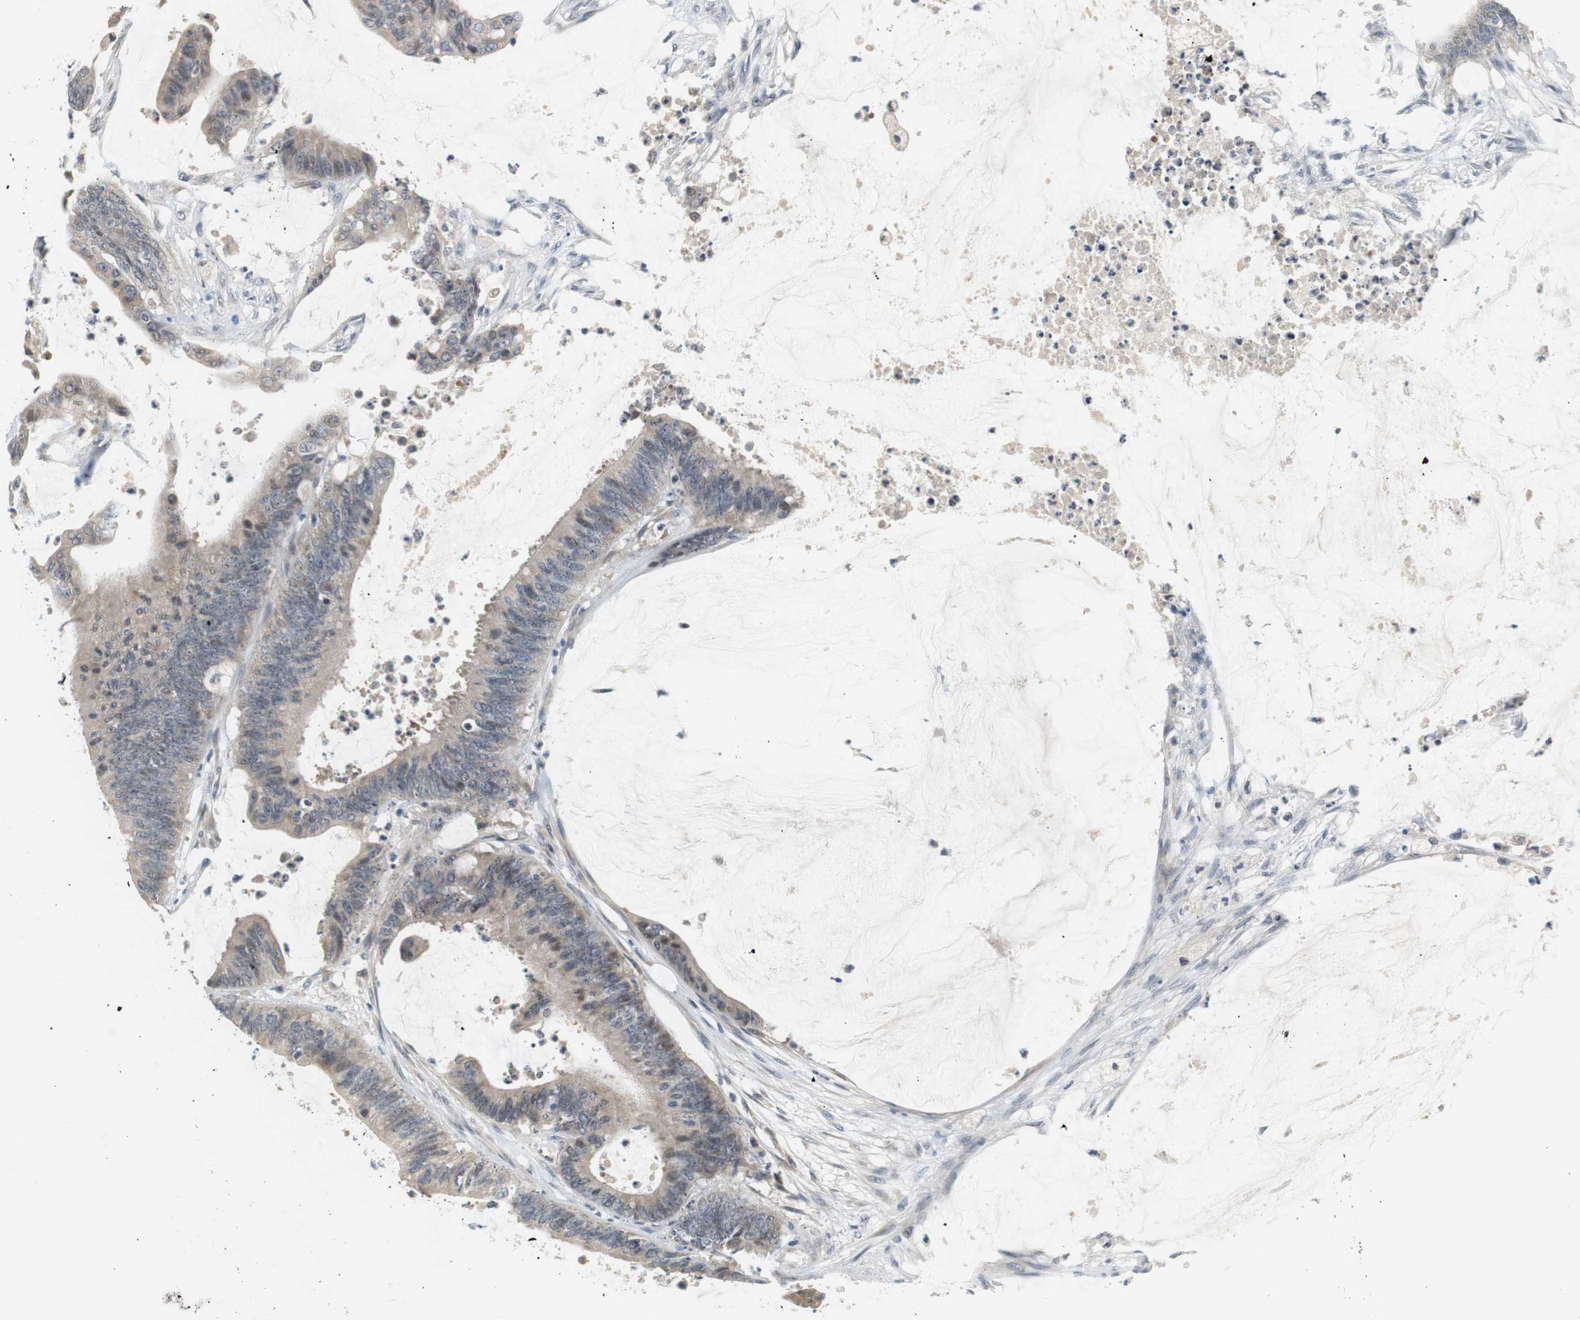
{"staining": {"intensity": "negative", "quantity": "none", "location": "none"}, "tissue": "colorectal cancer", "cell_type": "Tumor cells", "image_type": "cancer", "snomed": [{"axis": "morphology", "description": "Adenocarcinoma, NOS"}, {"axis": "topography", "description": "Rectum"}], "caption": "Protein analysis of colorectal cancer exhibits no significant positivity in tumor cells. (DAB immunohistochemistry visualized using brightfield microscopy, high magnification).", "gene": "WNT7A", "patient": {"sex": "female", "age": 66}}